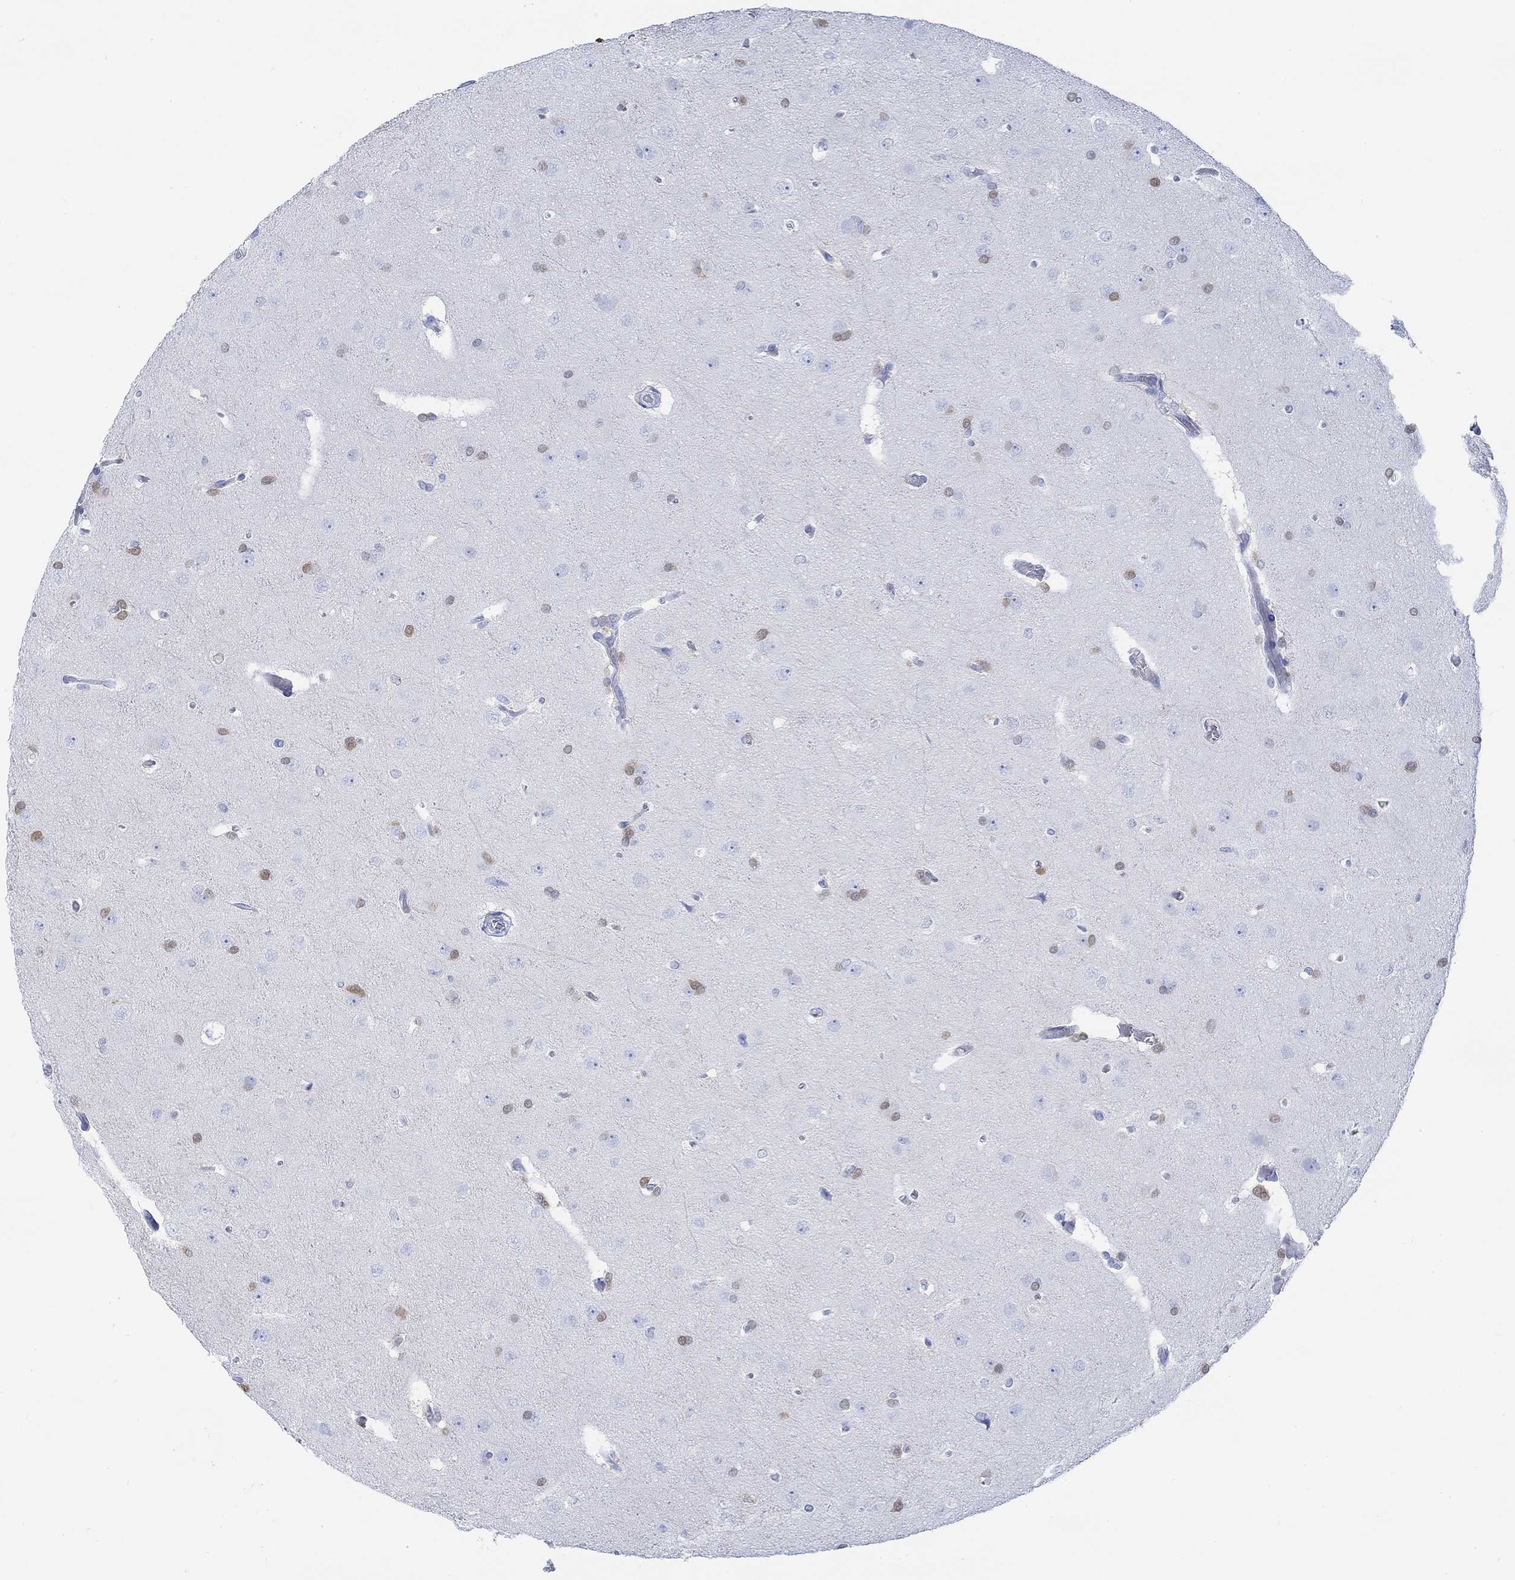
{"staining": {"intensity": "negative", "quantity": "none", "location": "none"}, "tissue": "glioma", "cell_type": "Tumor cells", "image_type": "cancer", "snomed": [{"axis": "morphology", "description": "Glioma, malignant, Low grade"}, {"axis": "topography", "description": "Brain"}], "caption": "This micrograph is of malignant glioma (low-grade) stained with IHC to label a protein in brown with the nuclei are counter-stained blue. There is no expression in tumor cells. The staining was performed using DAB to visualize the protein expression in brown, while the nuclei were stained in blue with hematoxylin (Magnification: 20x).", "gene": "TPPP3", "patient": {"sex": "female", "age": 32}}